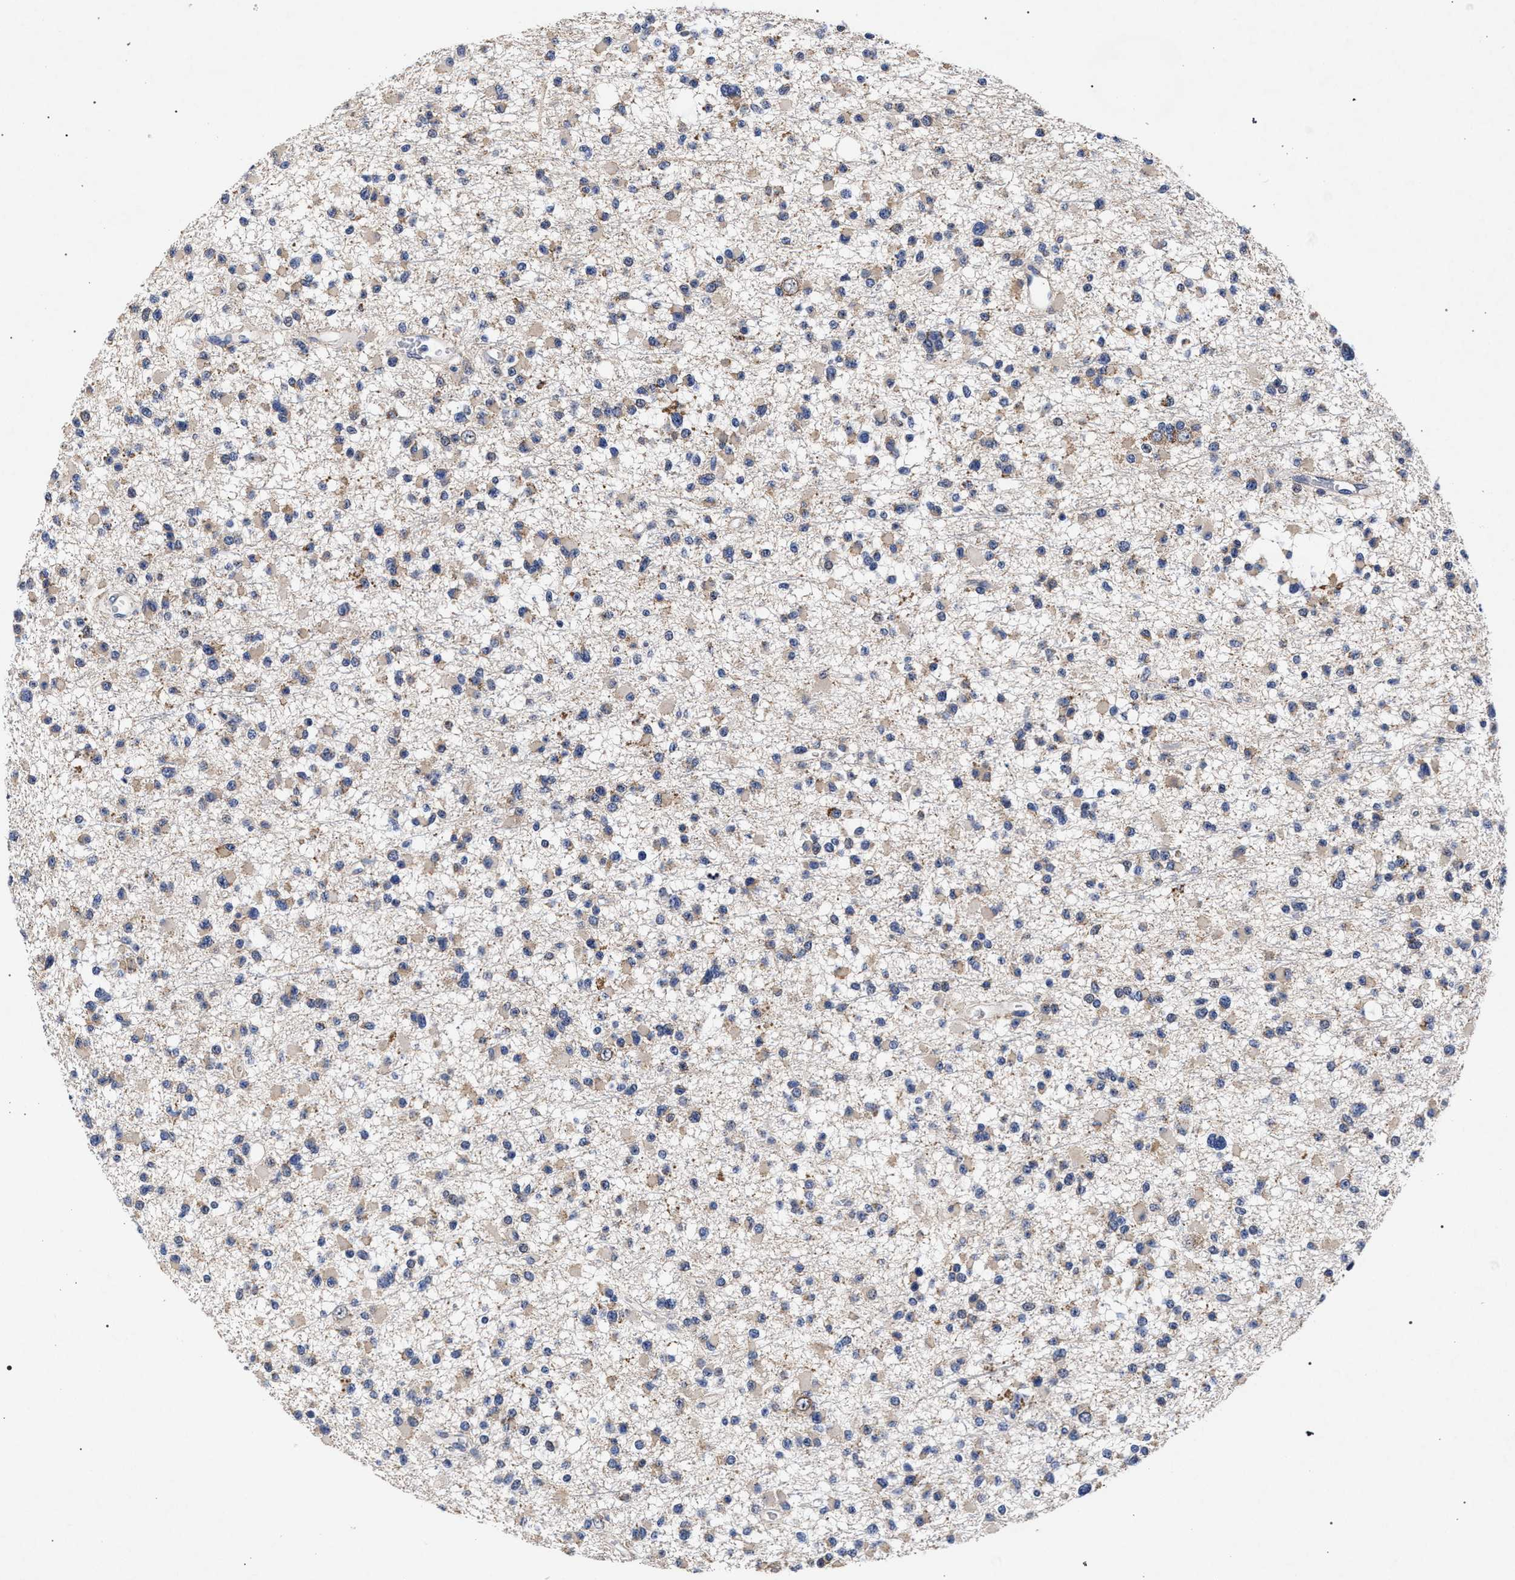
{"staining": {"intensity": "weak", "quantity": ">75%", "location": "cytoplasmic/membranous"}, "tissue": "glioma", "cell_type": "Tumor cells", "image_type": "cancer", "snomed": [{"axis": "morphology", "description": "Glioma, malignant, Low grade"}, {"axis": "topography", "description": "Brain"}], "caption": "Human low-grade glioma (malignant) stained for a protein (brown) reveals weak cytoplasmic/membranous positive positivity in about >75% of tumor cells.", "gene": "CFAP95", "patient": {"sex": "female", "age": 22}}